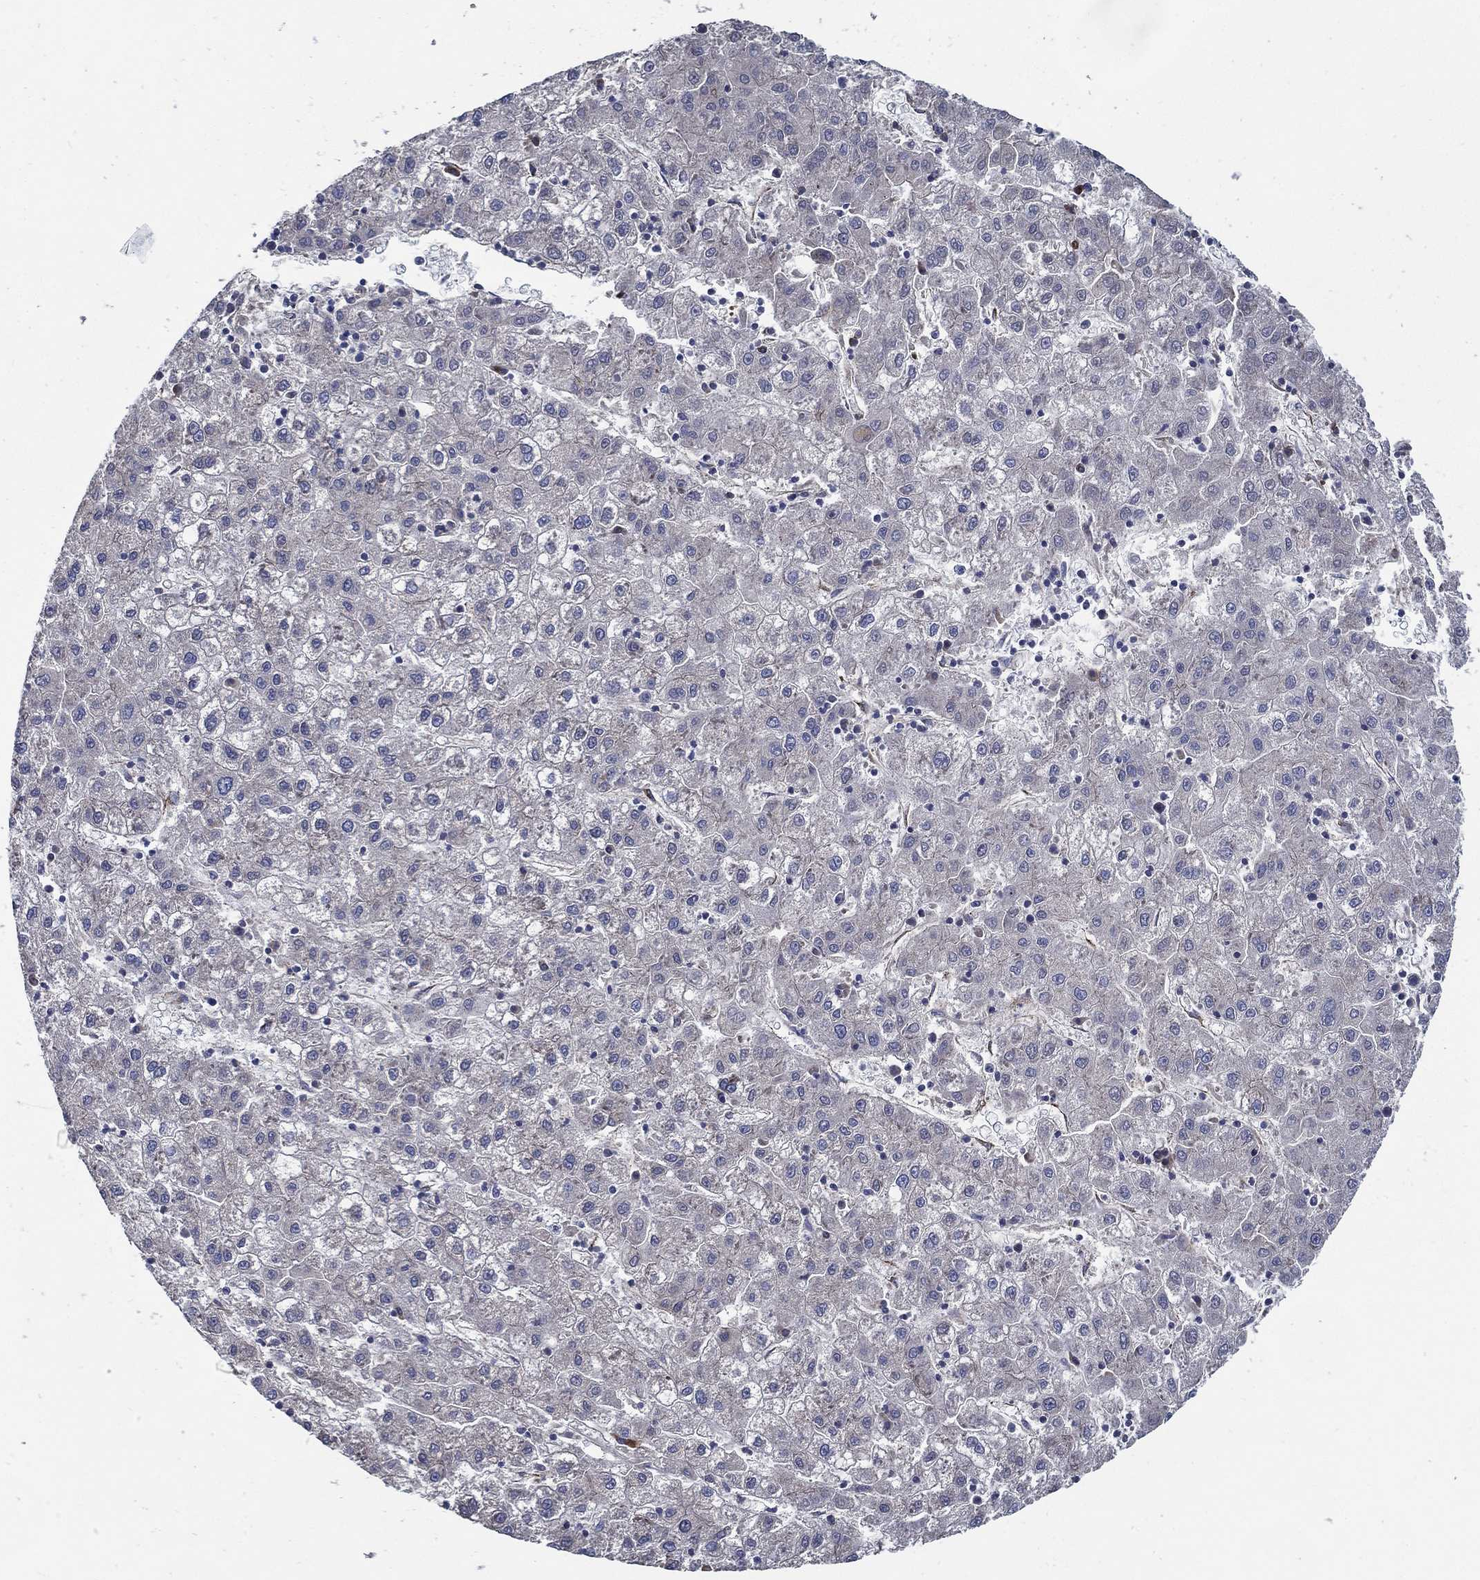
{"staining": {"intensity": "negative", "quantity": "none", "location": "none"}, "tissue": "liver cancer", "cell_type": "Tumor cells", "image_type": "cancer", "snomed": [{"axis": "morphology", "description": "Carcinoma, Hepatocellular, NOS"}, {"axis": "topography", "description": "Liver"}], "caption": "IHC histopathology image of liver cancer stained for a protein (brown), which reveals no expression in tumor cells.", "gene": "ARHGAP11A", "patient": {"sex": "male", "age": 72}}